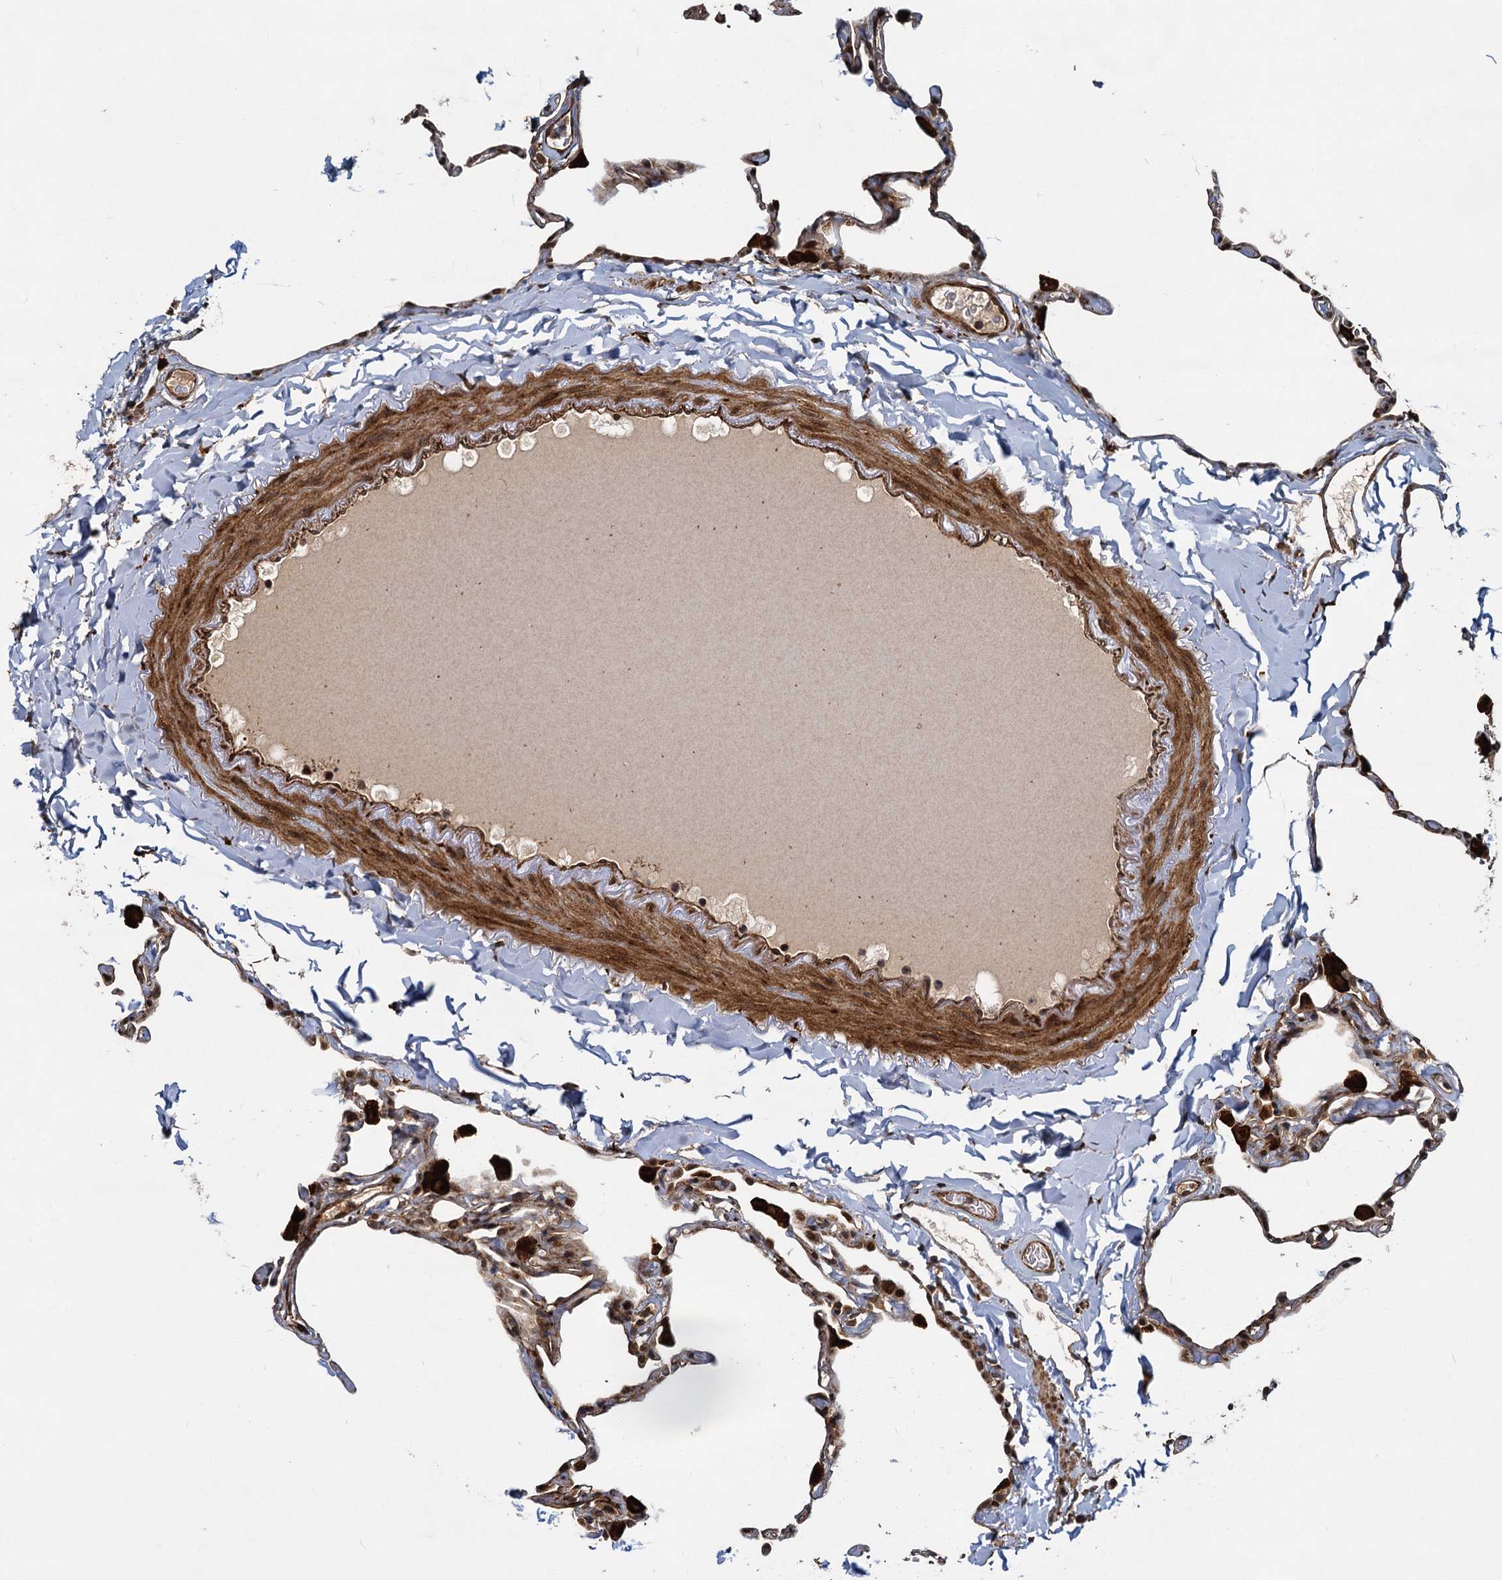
{"staining": {"intensity": "moderate", "quantity": "<25%", "location": "cytoplasmic/membranous"}, "tissue": "lung", "cell_type": "Alveolar cells", "image_type": "normal", "snomed": [{"axis": "morphology", "description": "Normal tissue, NOS"}, {"axis": "topography", "description": "Lung"}], "caption": "Lung stained with IHC displays moderate cytoplasmic/membranous positivity in approximately <25% of alveolar cells. Immunohistochemistry stains the protein of interest in brown and the nuclei are stained blue.", "gene": "TRIM23", "patient": {"sex": "male", "age": 65}}